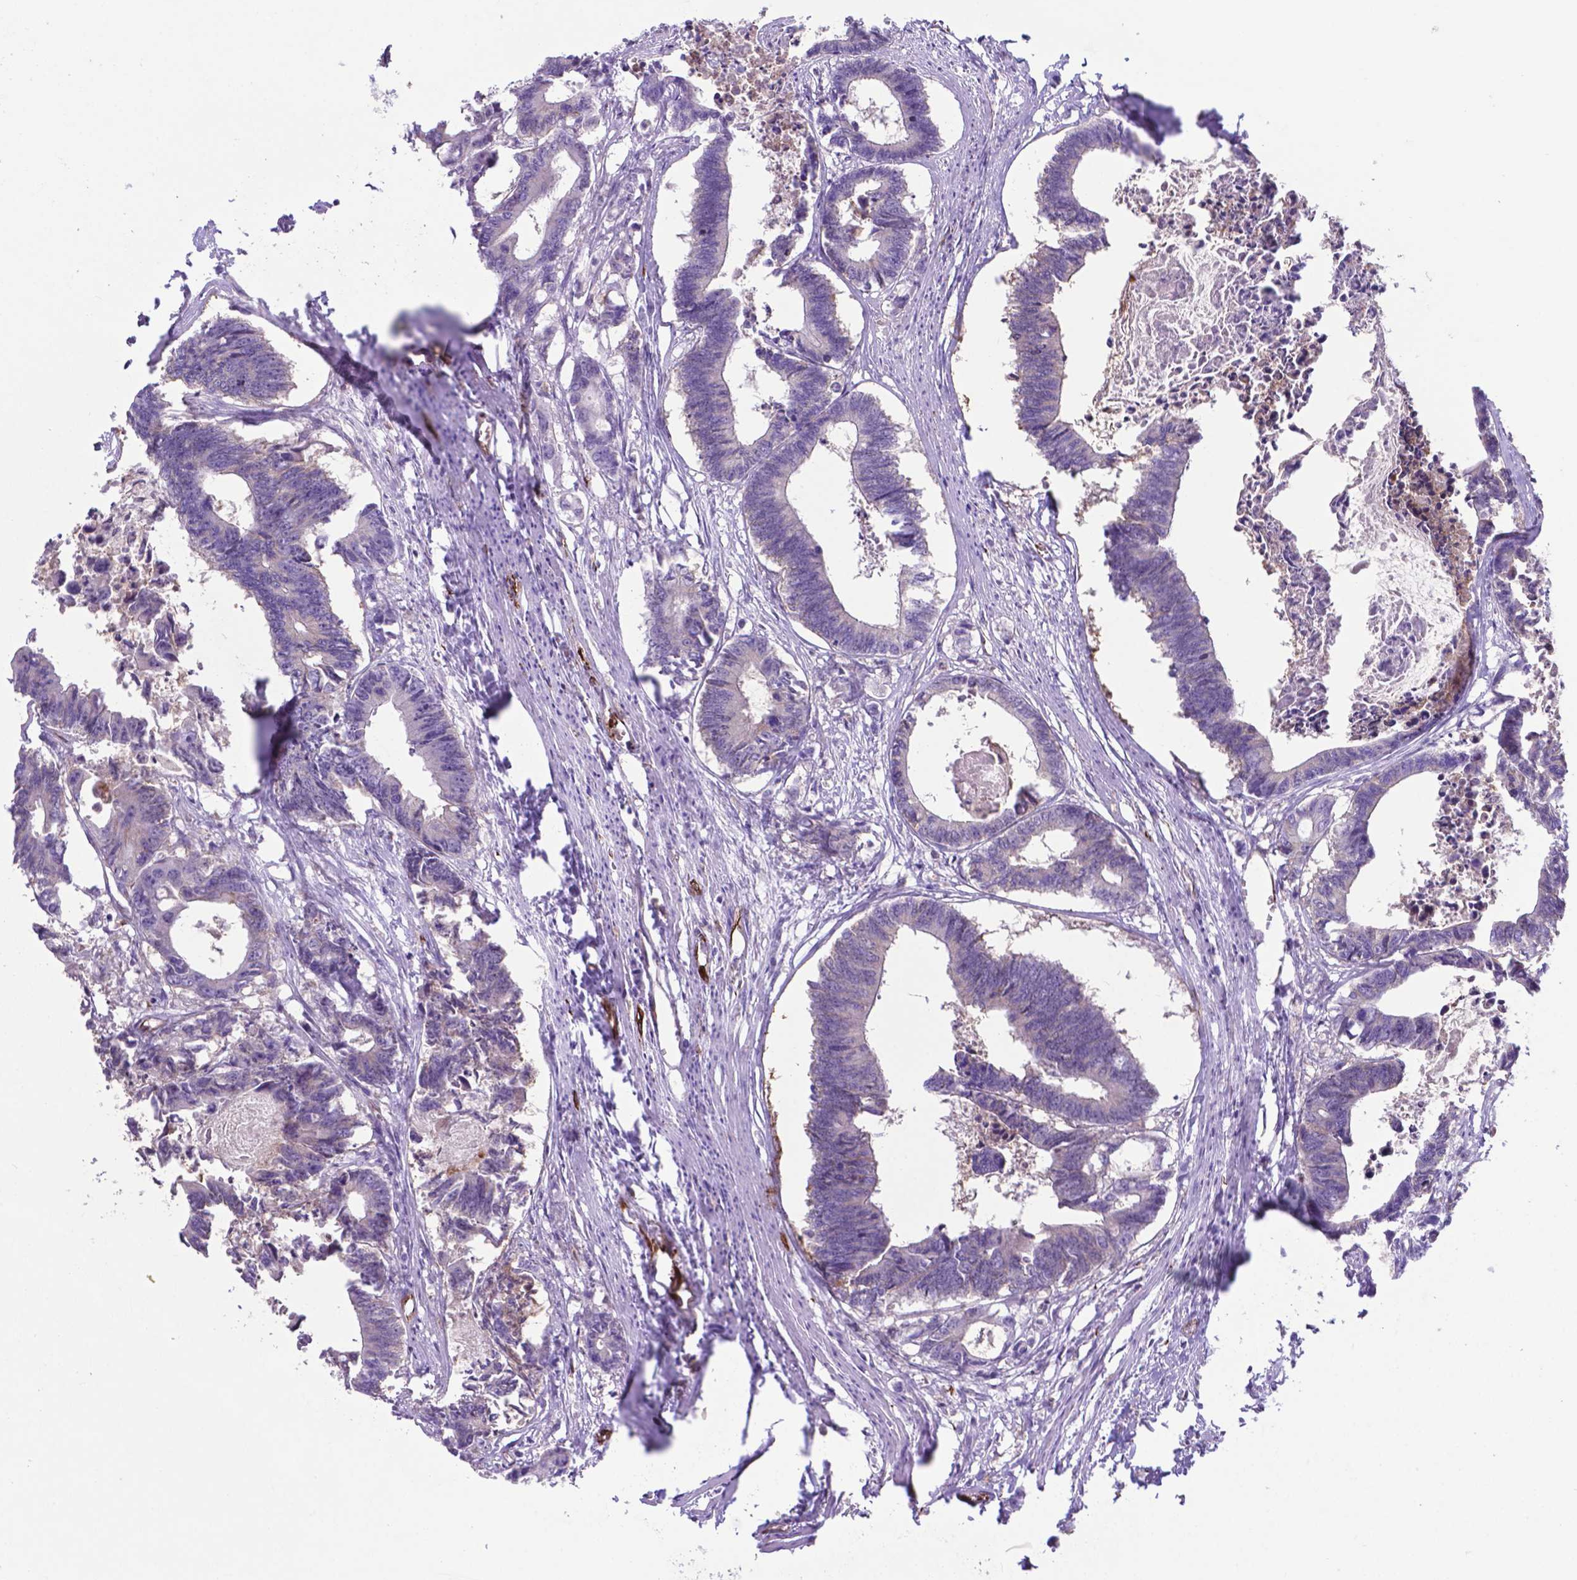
{"staining": {"intensity": "negative", "quantity": "none", "location": "none"}, "tissue": "colorectal cancer", "cell_type": "Tumor cells", "image_type": "cancer", "snomed": [{"axis": "morphology", "description": "Adenocarcinoma, NOS"}, {"axis": "topography", "description": "Rectum"}], "caption": "IHC of human adenocarcinoma (colorectal) displays no positivity in tumor cells. The staining is performed using DAB (3,3'-diaminobenzidine) brown chromogen with nuclei counter-stained in using hematoxylin.", "gene": "LZTR1", "patient": {"sex": "male", "age": 54}}